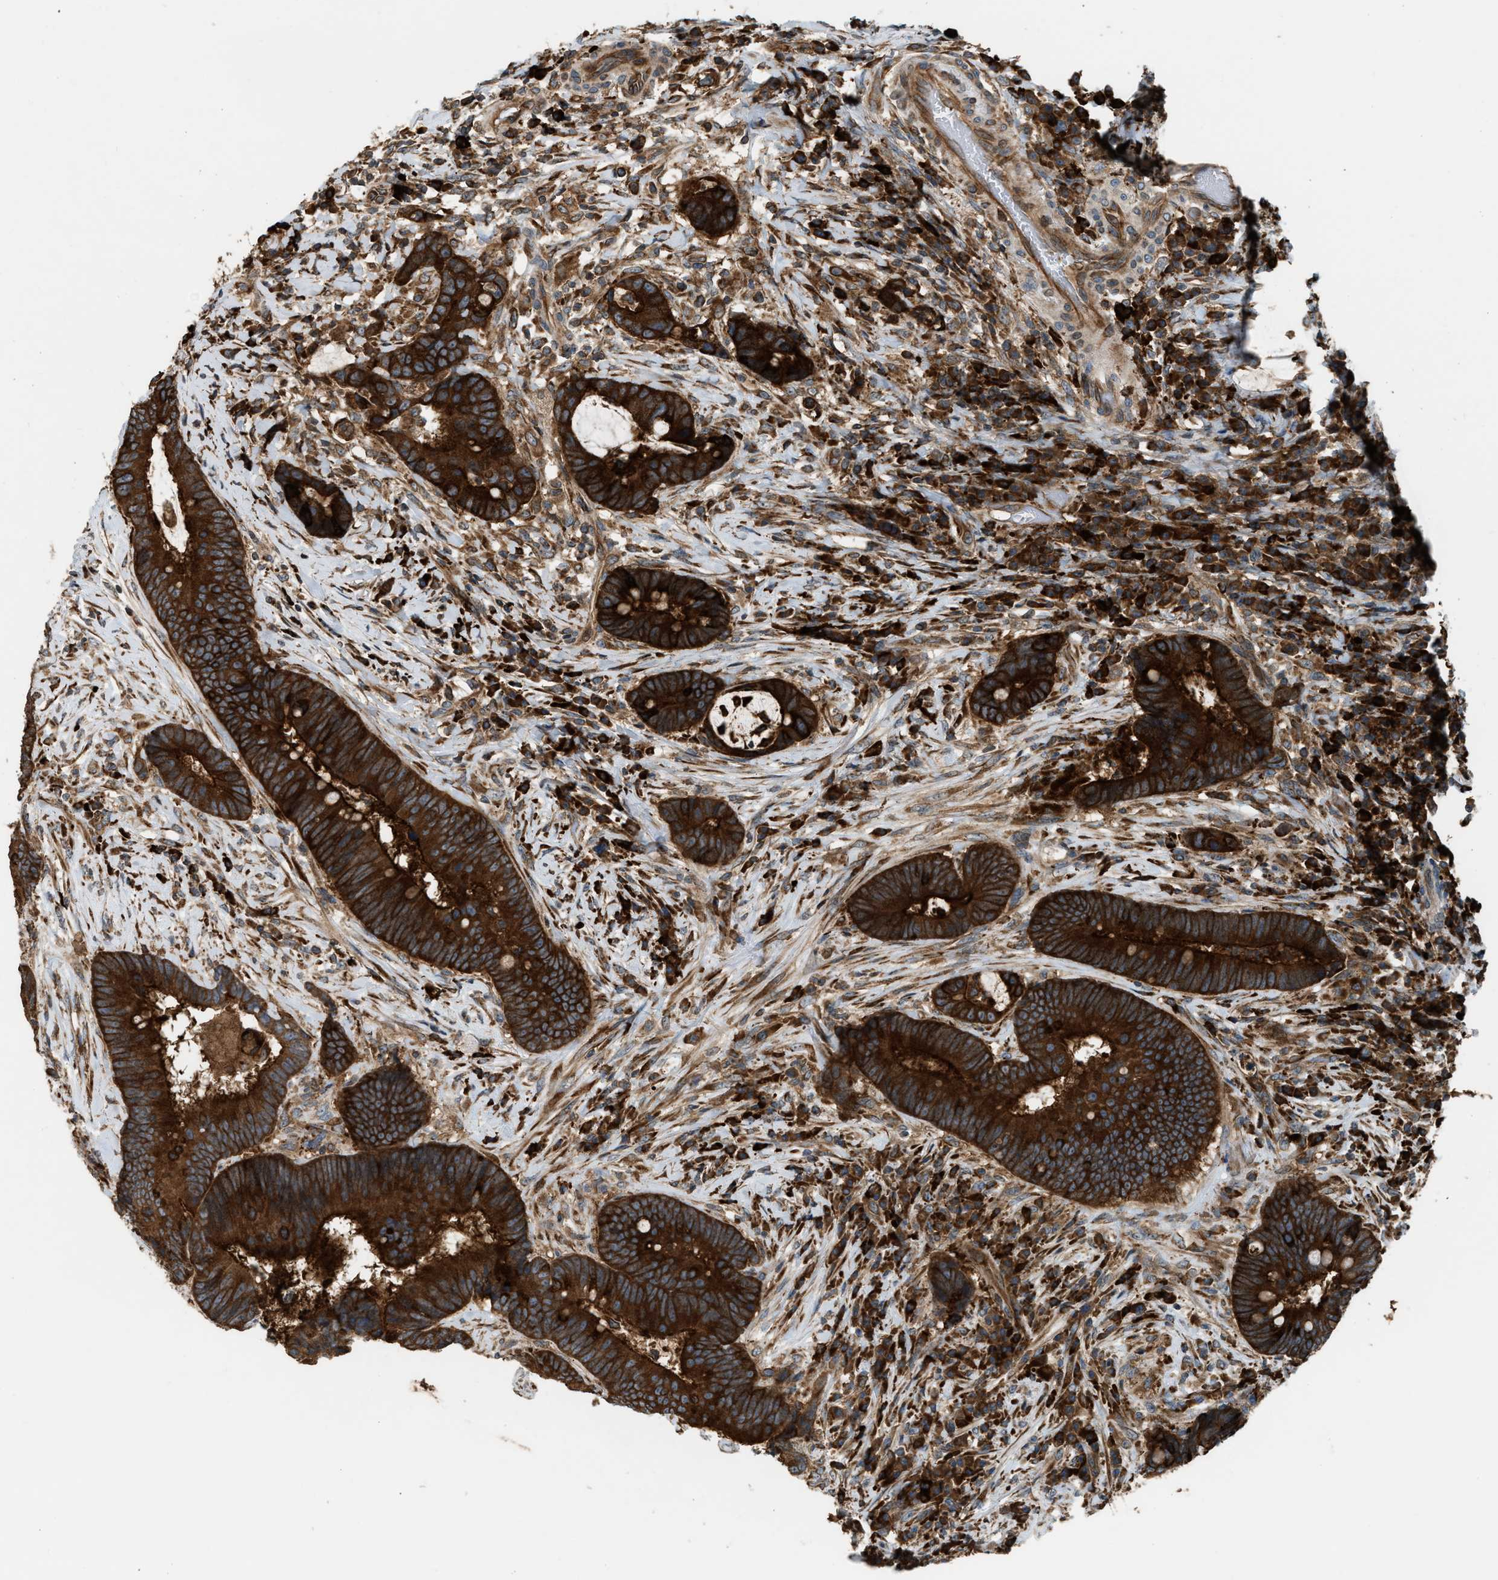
{"staining": {"intensity": "strong", "quantity": ">75%", "location": "cytoplasmic/membranous"}, "tissue": "colorectal cancer", "cell_type": "Tumor cells", "image_type": "cancer", "snomed": [{"axis": "morphology", "description": "Adenocarcinoma, NOS"}, {"axis": "topography", "description": "Rectum"}, {"axis": "topography", "description": "Anal"}], "caption": "Immunohistochemistry photomicrograph of colorectal cancer stained for a protein (brown), which demonstrates high levels of strong cytoplasmic/membranous staining in approximately >75% of tumor cells.", "gene": "BAIAP2L1", "patient": {"sex": "female", "age": 89}}